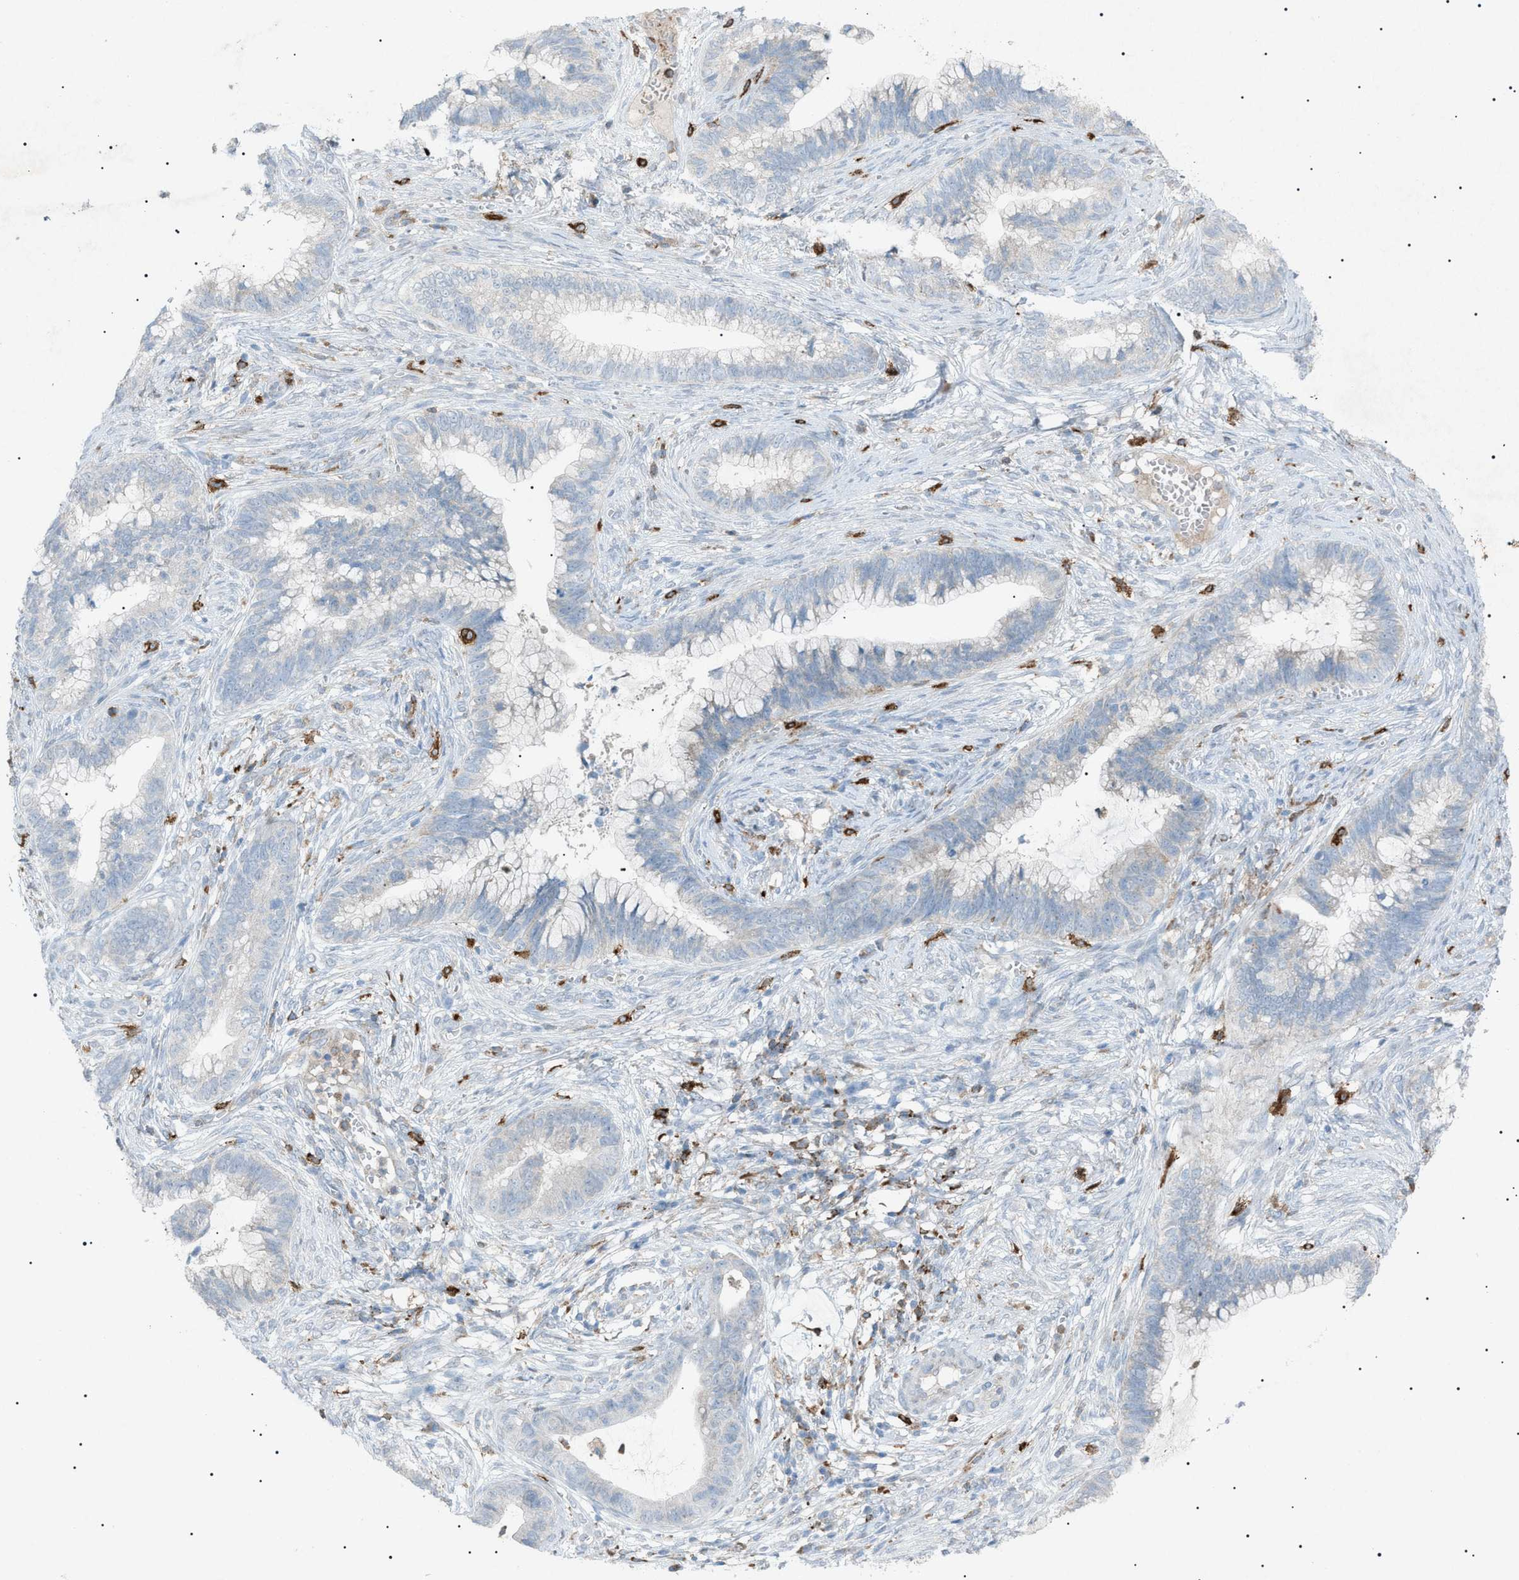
{"staining": {"intensity": "negative", "quantity": "none", "location": "none"}, "tissue": "cervical cancer", "cell_type": "Tumor cells", "image_type": "cancer", "snomed": [{"axis": "morphology", "description": "Adenocarcinoma, NOS"}, {"axis": "topography", "description": "Cervix"}], "caption": "DAB immunohistochemical staining of cervical cancer exhibits no significant positivity in tumor cells. (Brightfield microscopy of DAB (3,3'-diaminobenzidine) immunohistochemistry at high magnification).", "gene": "BTK", "patient": {"sex": "female", "age": 44}}